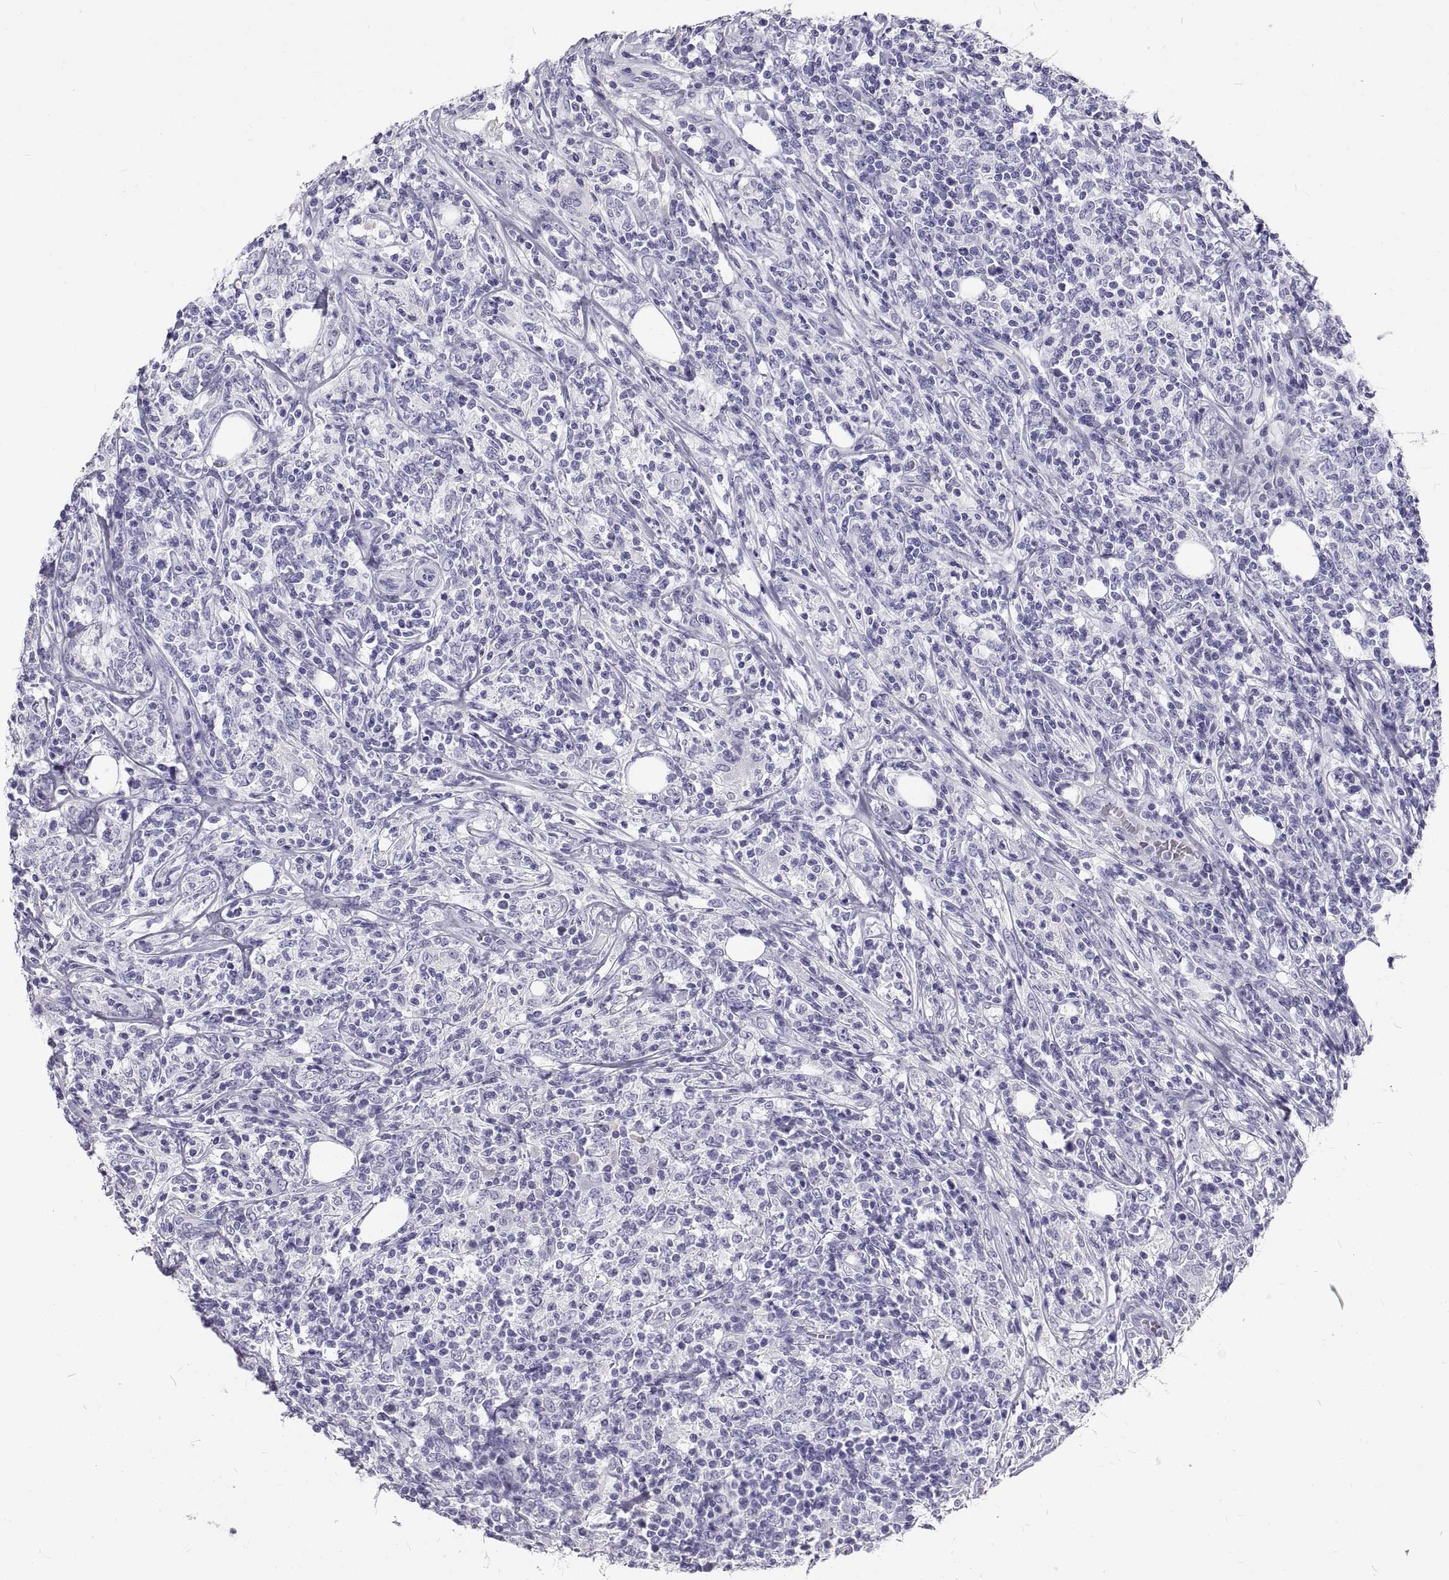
{"staining": {"intensity": "negative", "quantity": "none", "location": "none"}, "tissue": "lymphoma", "cell_type": "Tumor cells", "image_type": "cancer", "snomed": [{"axis": "morphology", "description": "Malignant lymphoma, non-Hodgkin's type, High grade"}, {"axis": "topography", "description": "Lymph node"}], "caption": "IHC micrograph of human malignant lymphoma, non-Hodgkin's type (high-grade) stained for a protein (brown), which exhibits no expression in tumor cells.", "gene": "GNG12", "patient": {"sex": "female", "age": 84}}